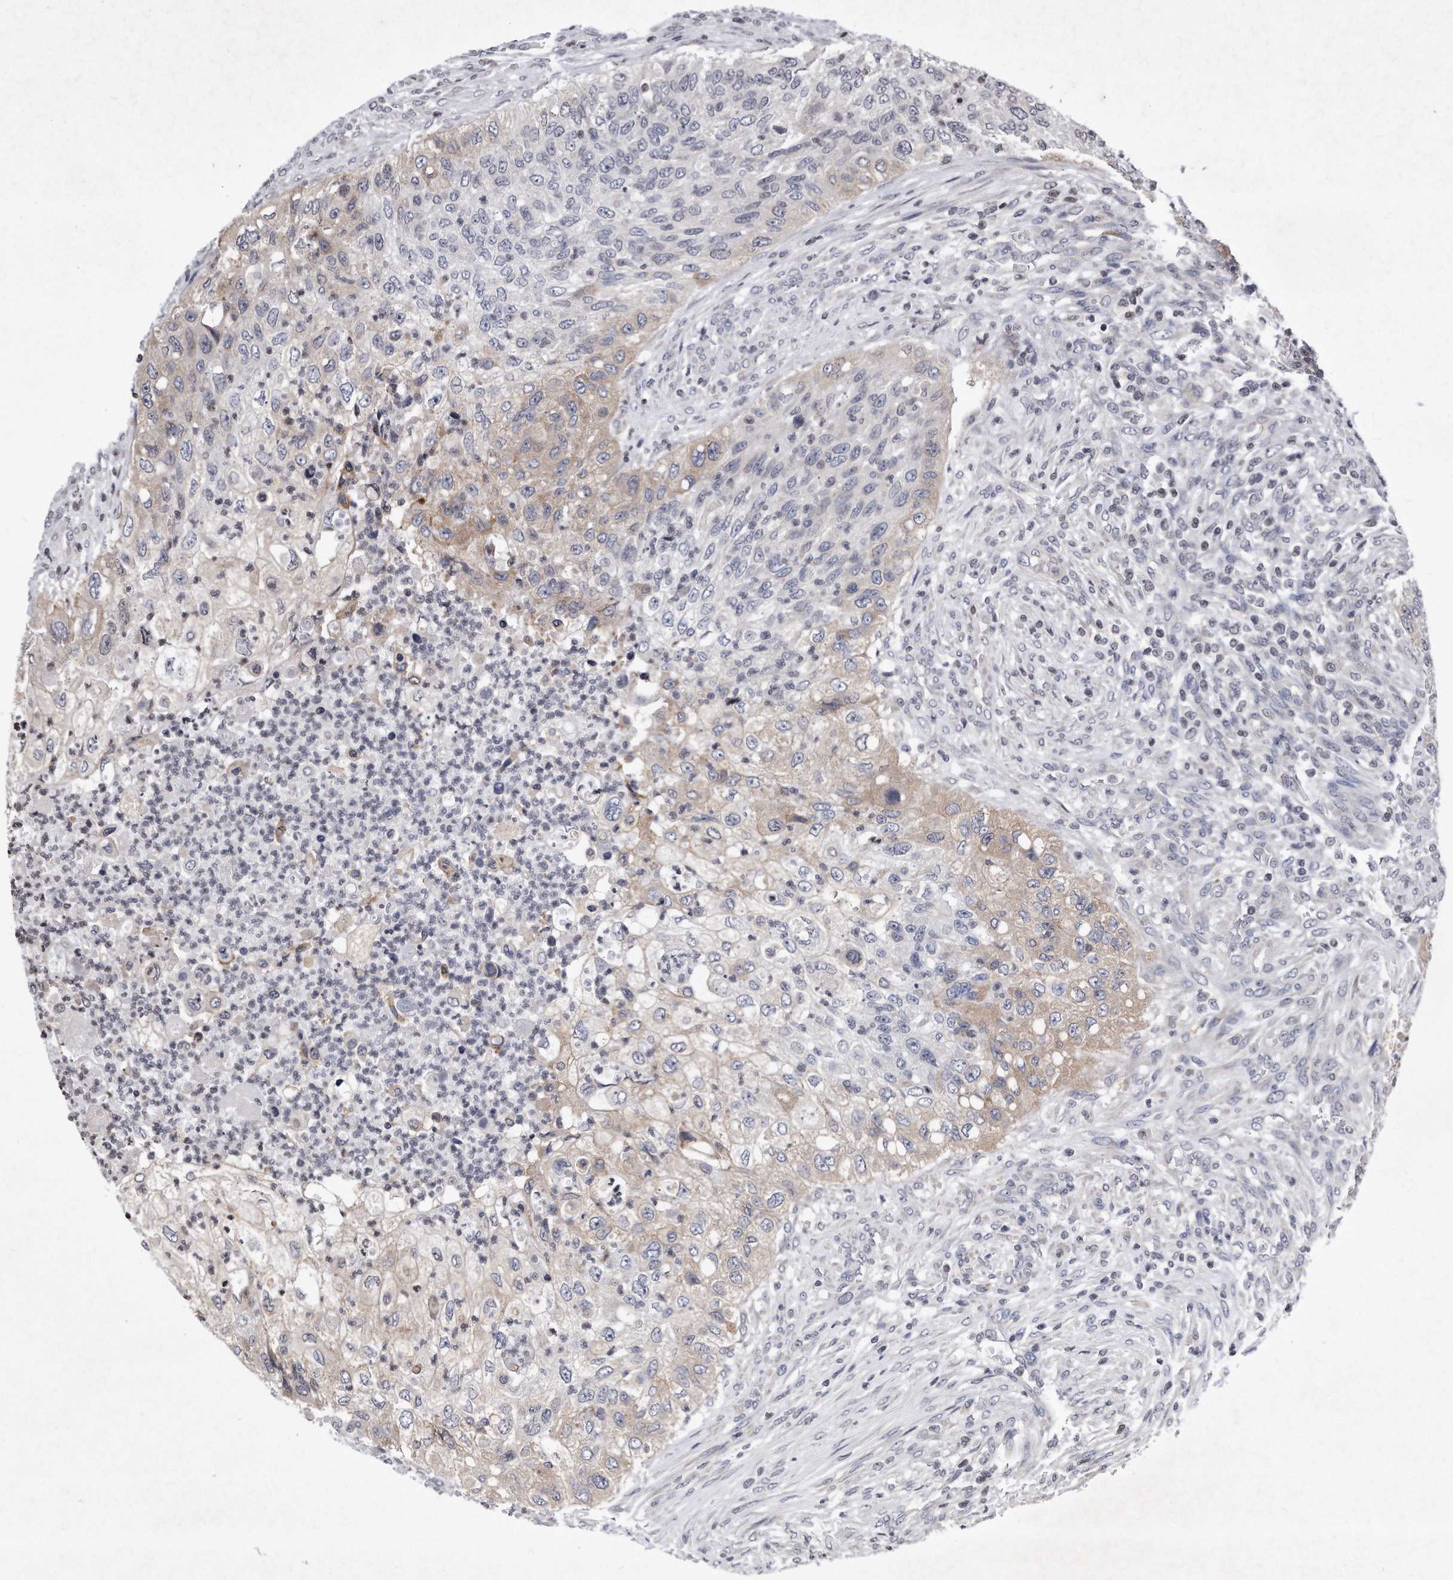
{"staining": {"intensity": "weak", "quantity": "<25%", "location": "cytoplasmic/membranous"}, "tissue": "urothelial cancer", "cell_type": "Tumor cells", "image_type": "cancer", "snomed": [{"axis": "morphology", "description": "Urothelial carcinoma, High grade"}, {"axis": "topography", "description": "Urinary bladder"}], "caption": "IHC micrograph of human high-grade urothelial carcinoma stained for a protein (brown), which demonstrates no expression in tumor cells.", "gene": "DAB1", "patient": {"sex": "female", "age": 60}}